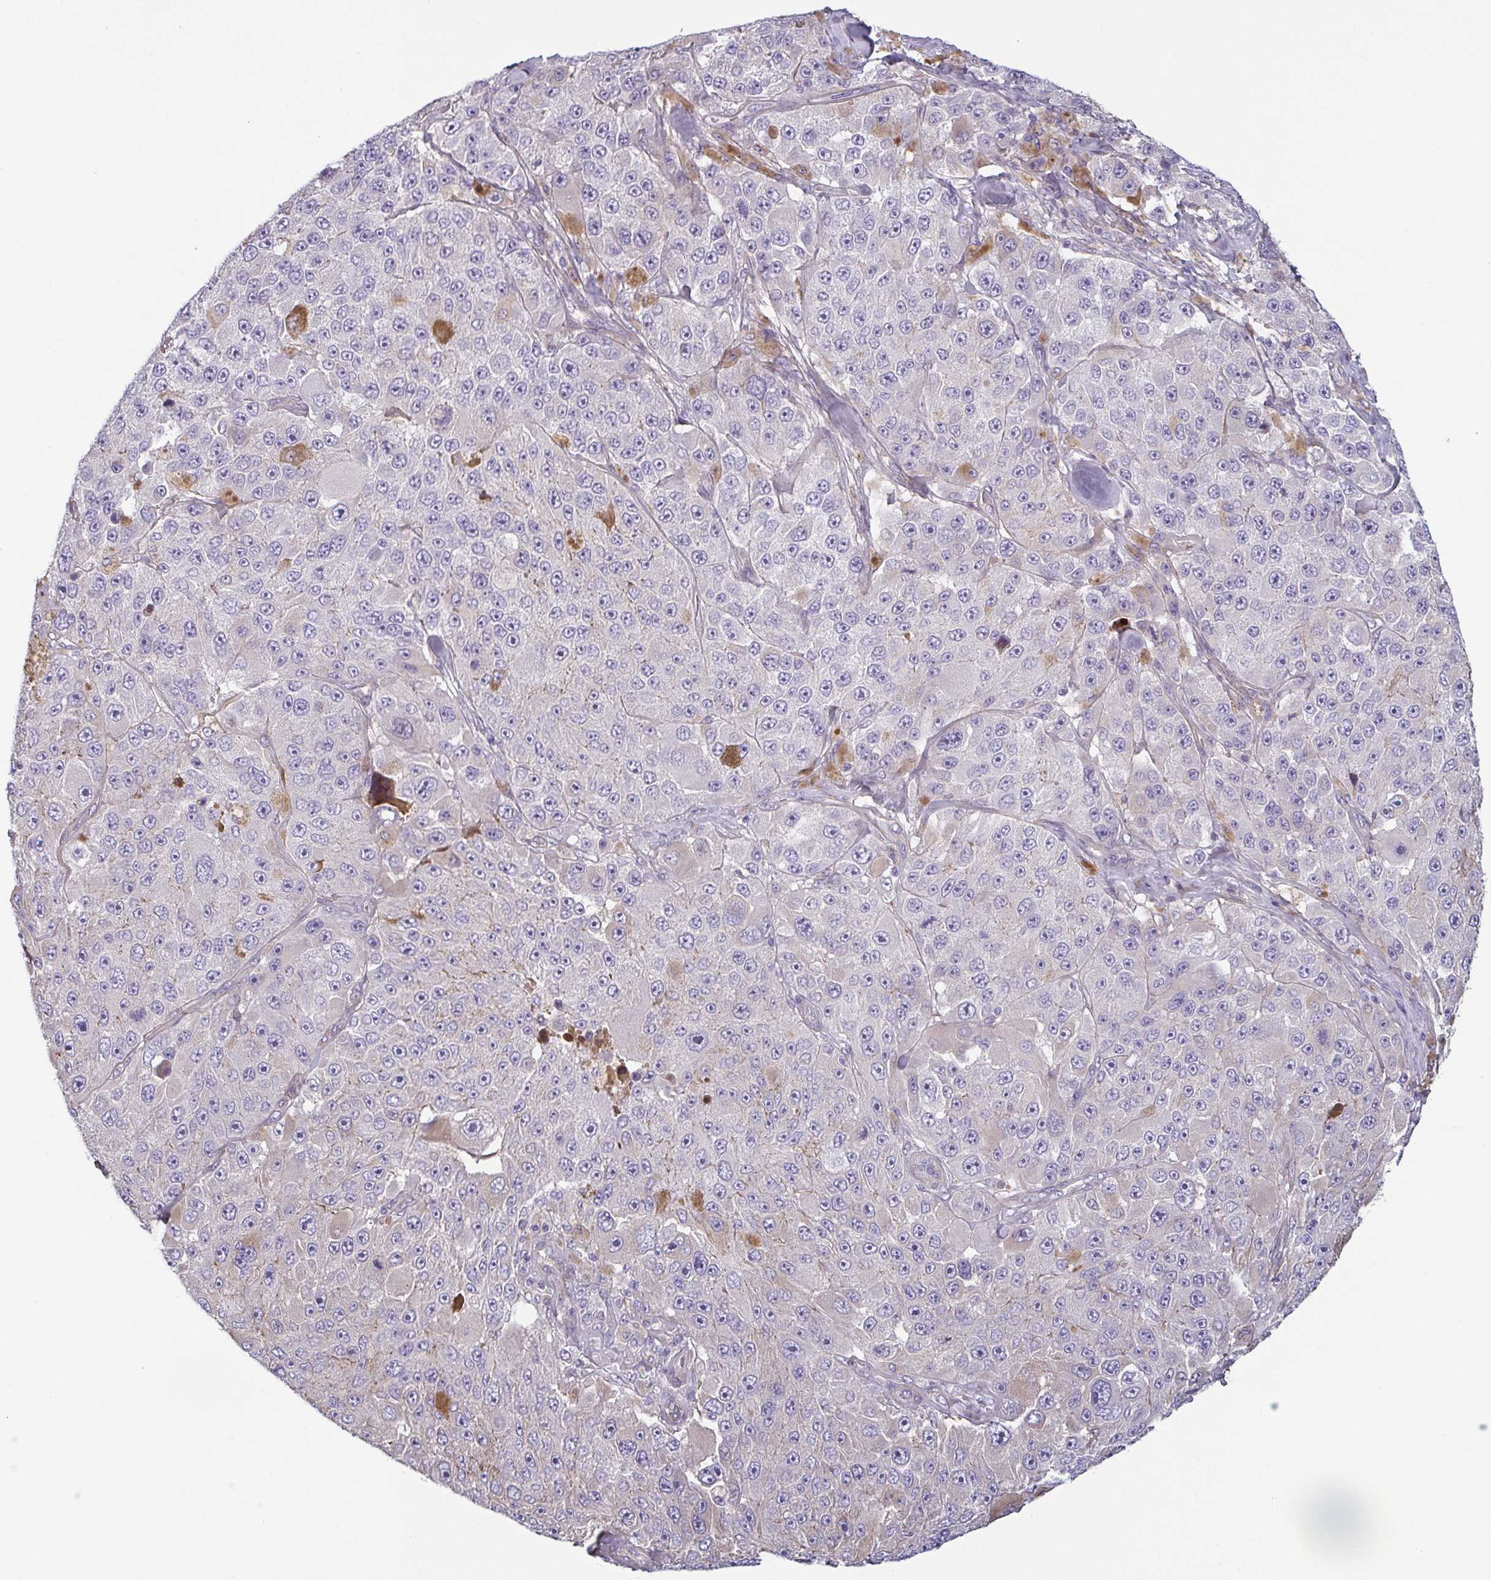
{"staining": {"intensity": "negative", "quantity": "none", "location": "none"}, "tissue": "melanoma", "cell_type": "Tumor cells", "image_type": "cancer", "snomed": [{"axis": "morphology", "description": "Malignant melanoma, Metastatic site"}, {"axis": "topography", "description": "Lymph node"}], "caption": "Immunohistochemical staining of malignant melanoma (metastatic site) displays no significant positivity in tumor cells.", "gene": "ECM1", "patient": {"sex": "male", "age": 62}}